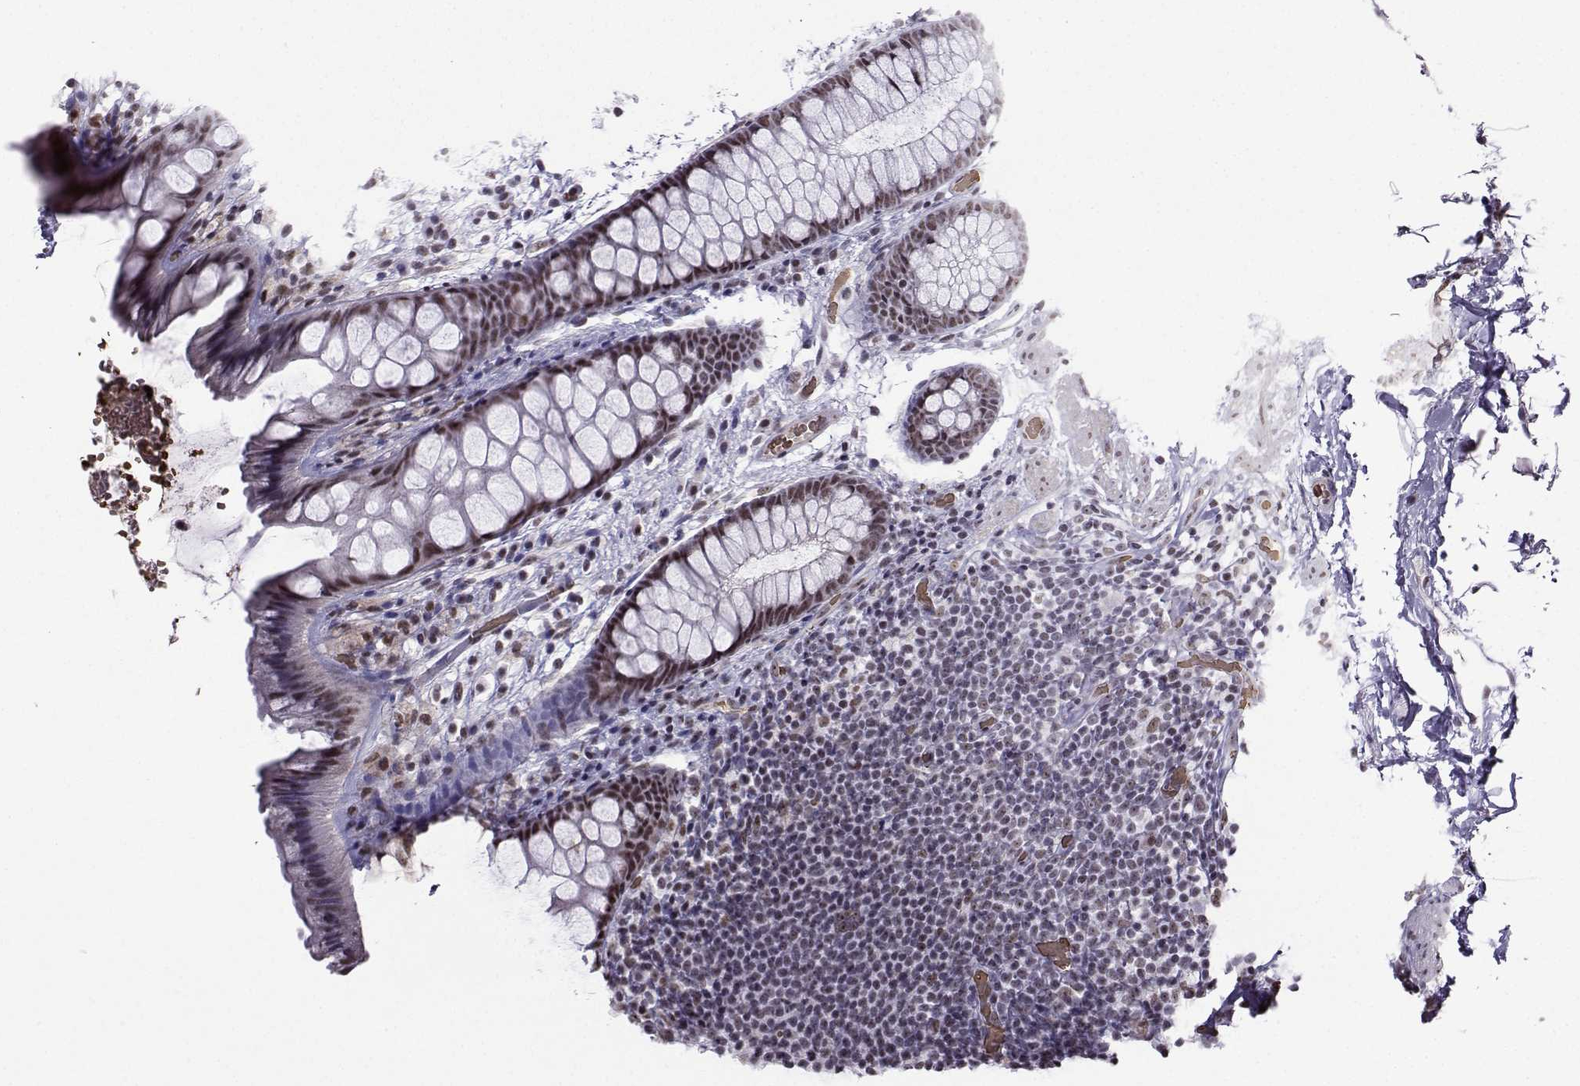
{"staining": {"intensity": "moderate", "quantity": ">75%", "location": "nuclear"}, "tissue": "rectum", "cell_type": "Glandular cells", "image_type": "normal", "snomed": [{"axis": "morphology", "description": "Normal tissue, NOS"}, {"axis": "topography", "description": "Rectum"}], "caption": "Immunohistochemistry (IHC) (DAB (3,3'-diaminobenzidine)) staining of normal human rectum exhibits moderate nuclear protein positivity in approximately >75% of glandular cells. (DAB (3,3'-diaminobenzidine) IHC with brightfield microscopy, high magnification).", "gene": "CCNK", "patient": {"sex": "female", "age": 62}}